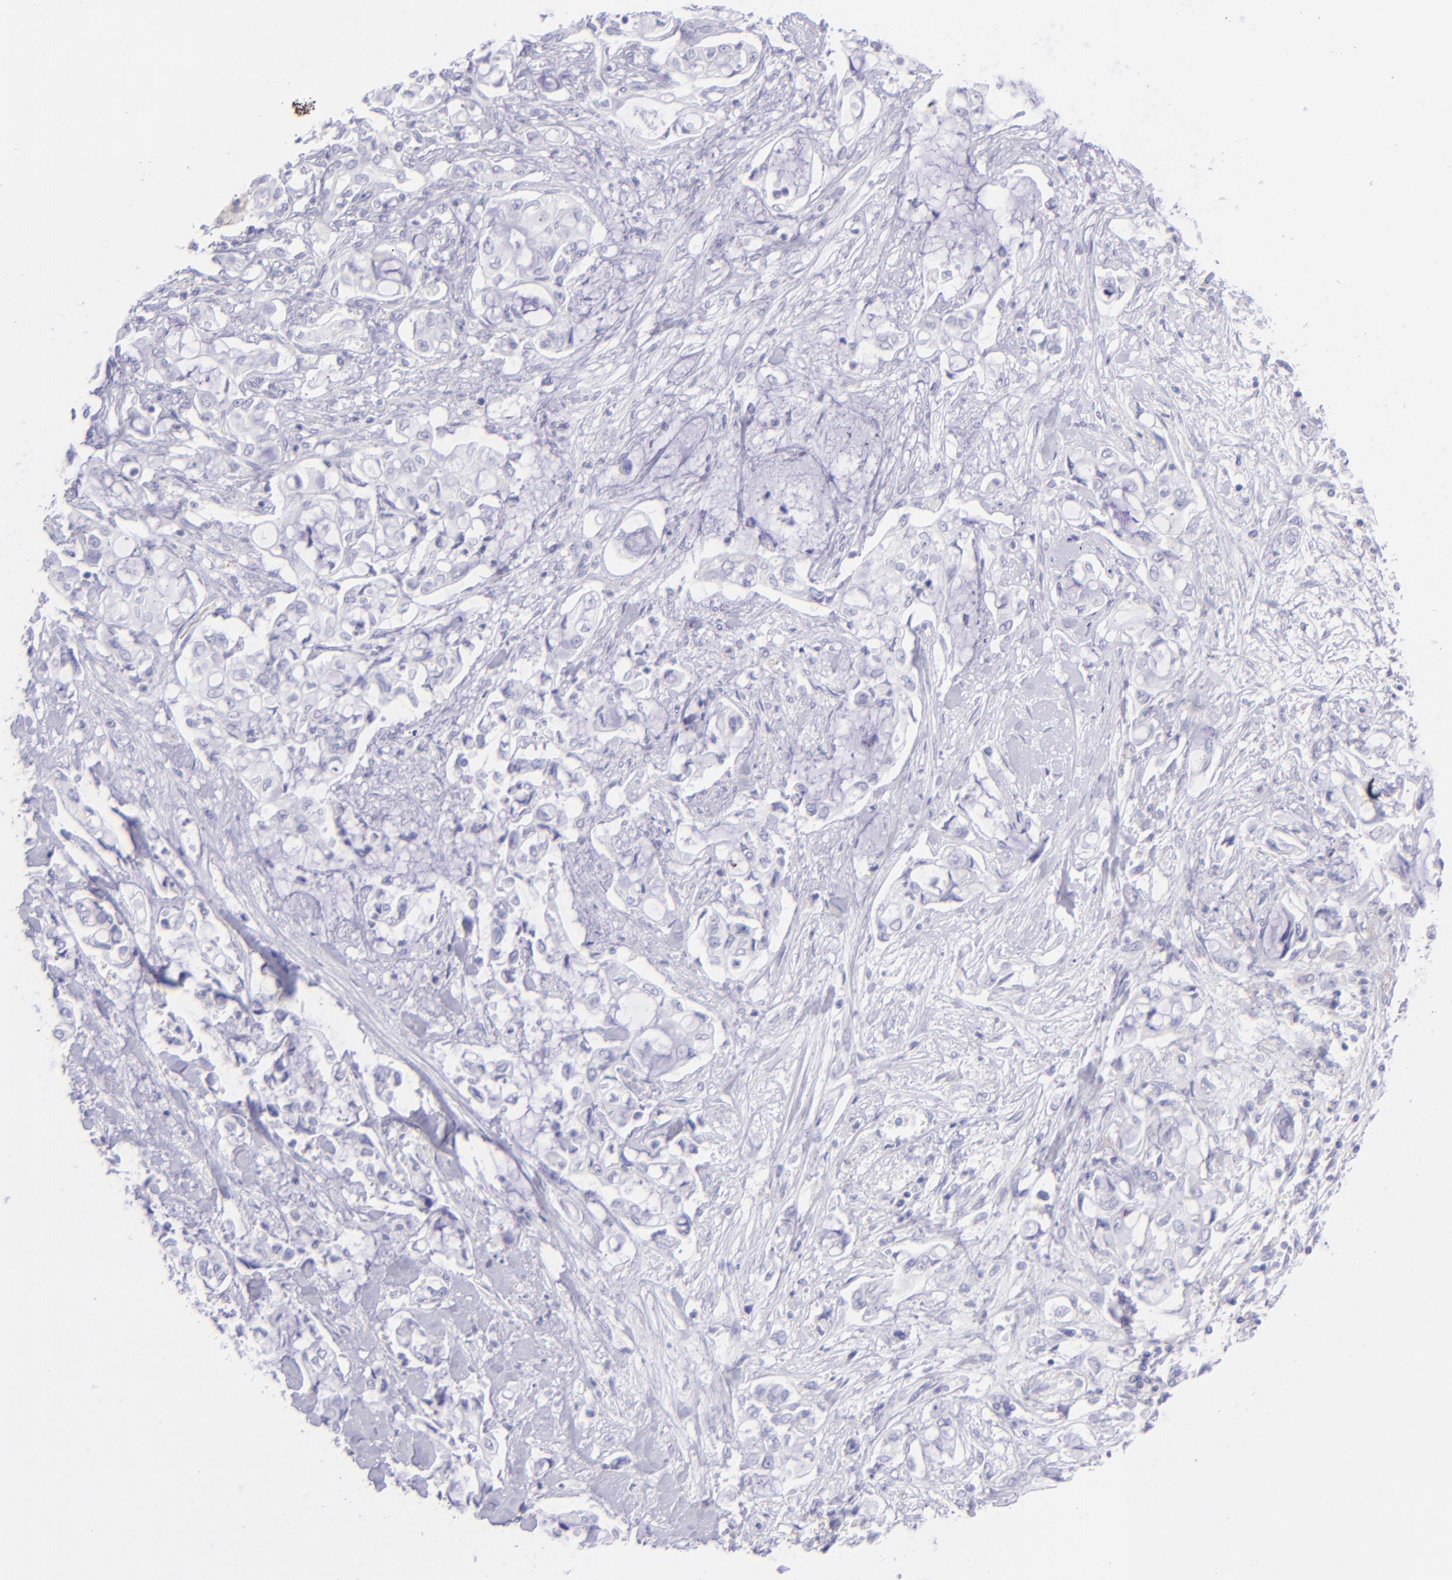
{"staining": {"intensity": "negative", "quantity": "none", "location": "none"}, "tissue": "pancreatic cancer", "cell_type": "Tumor cells", "image_type": "cancer", "snomed": [{"axis": "morphology", "description": "Adenocarcinoma, NOS"}, {"axis": "topography", "description": "Pancreas"}], "caption": "Immunohistochemistry micrograph of neoplastic tissue: pancreatic adenocarcinoma stained with DAB displays no significant protein staining in tumor cells.", "gene": "CD72", "patient": {"sex": "female", "age": 70}}